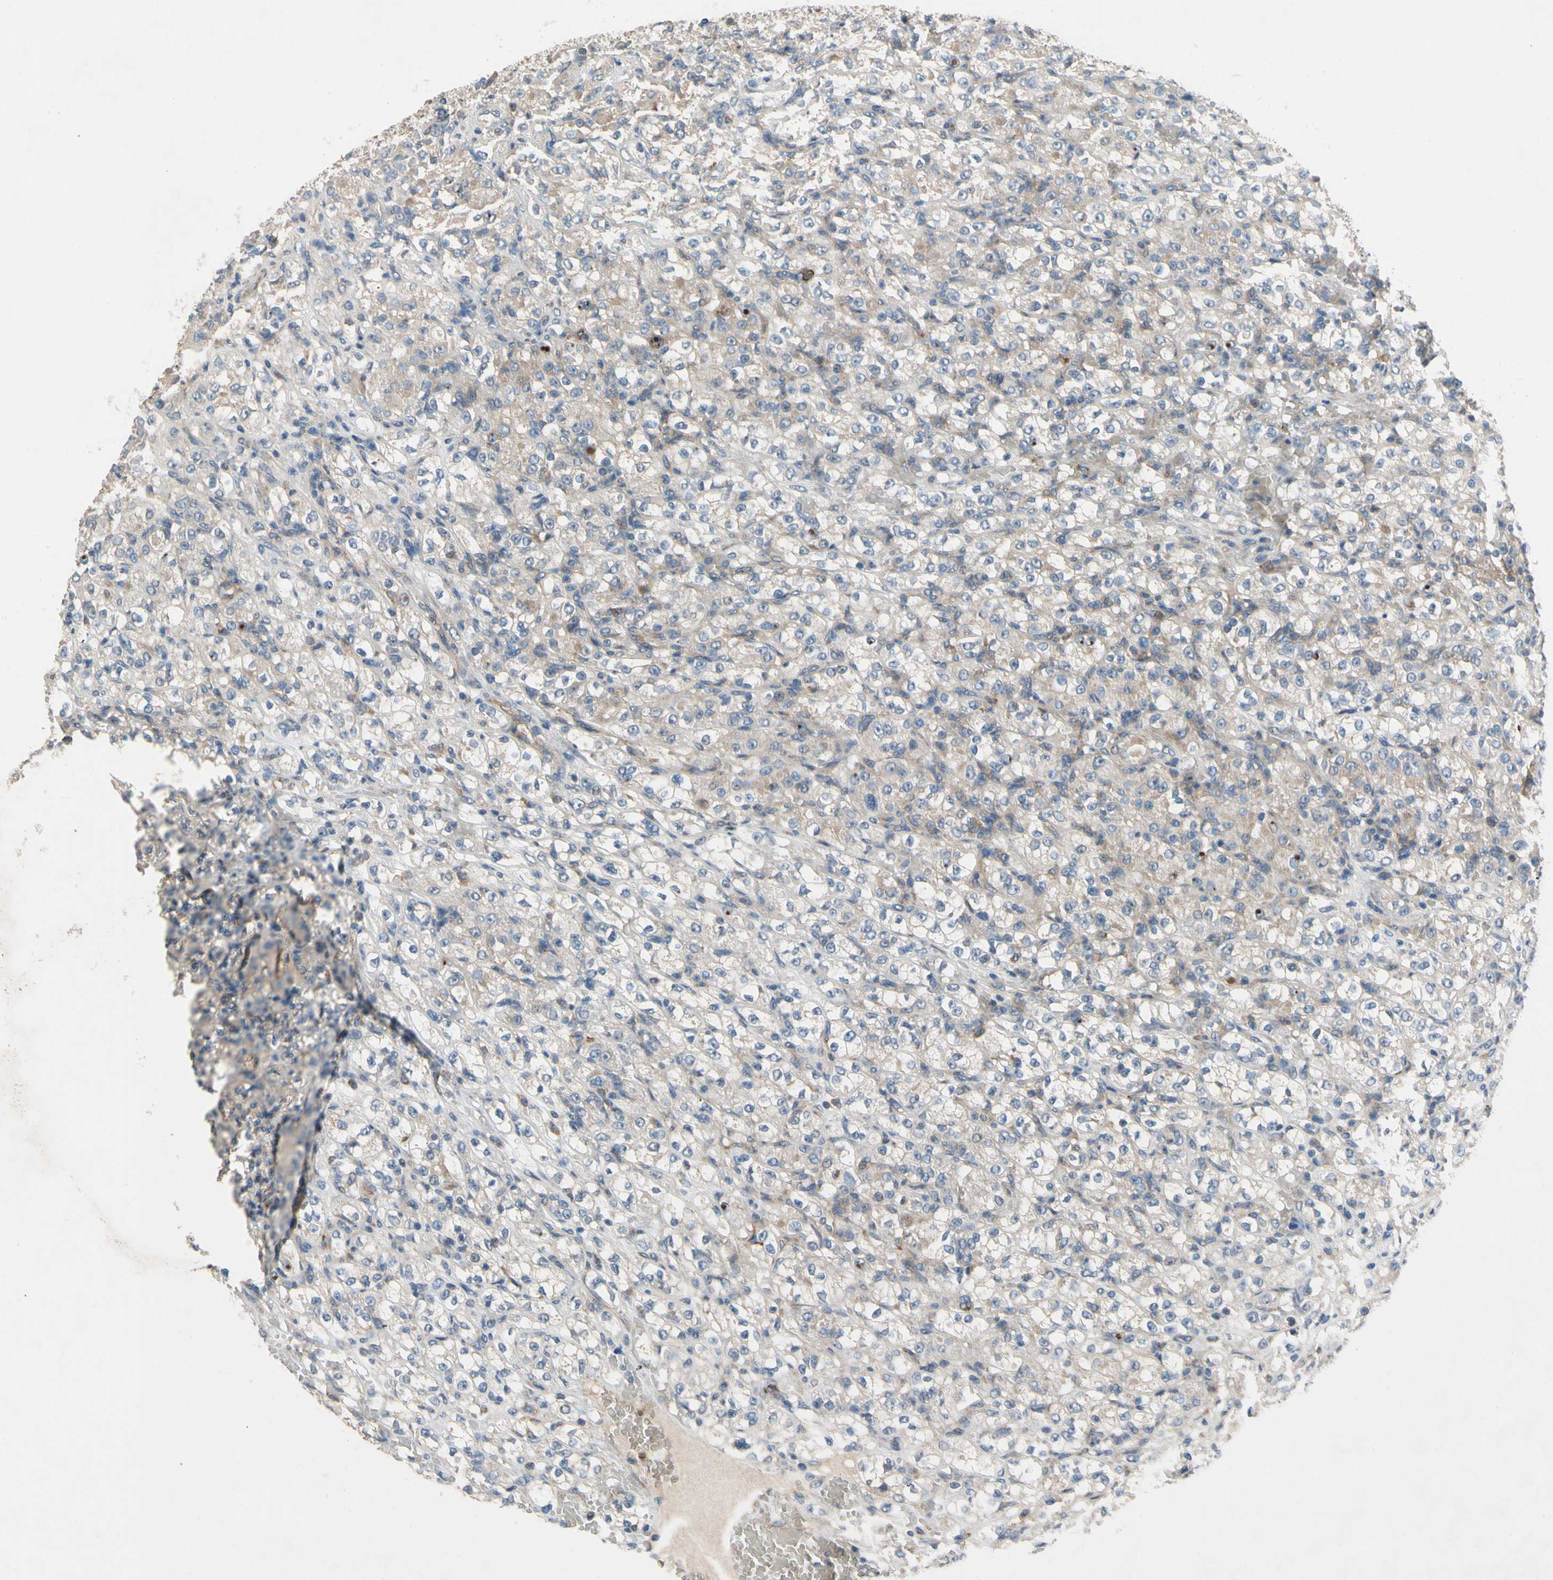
{"staining": {"intensity": "weak", "quantity": "<25%", "location": "cytoplasmic/membranous"}, "tissue": "renal cancer", "cell_type": "Tumor cells", "image_type": "cancer", "snomed": [{"axis": "morphology", "description": "Normal tissue, NOS"}, {"axis": "morphology", "description": "Adenocarcinoma, NOS"}, {"axis": "topography", "description": "Kidney"}], "caption": "An image of human renal cancer (adenocarcinoma) is negative for staining in tumor cells.", "gene": "SIGLEC5", "patient": {"sex": "male", "age": 61}}